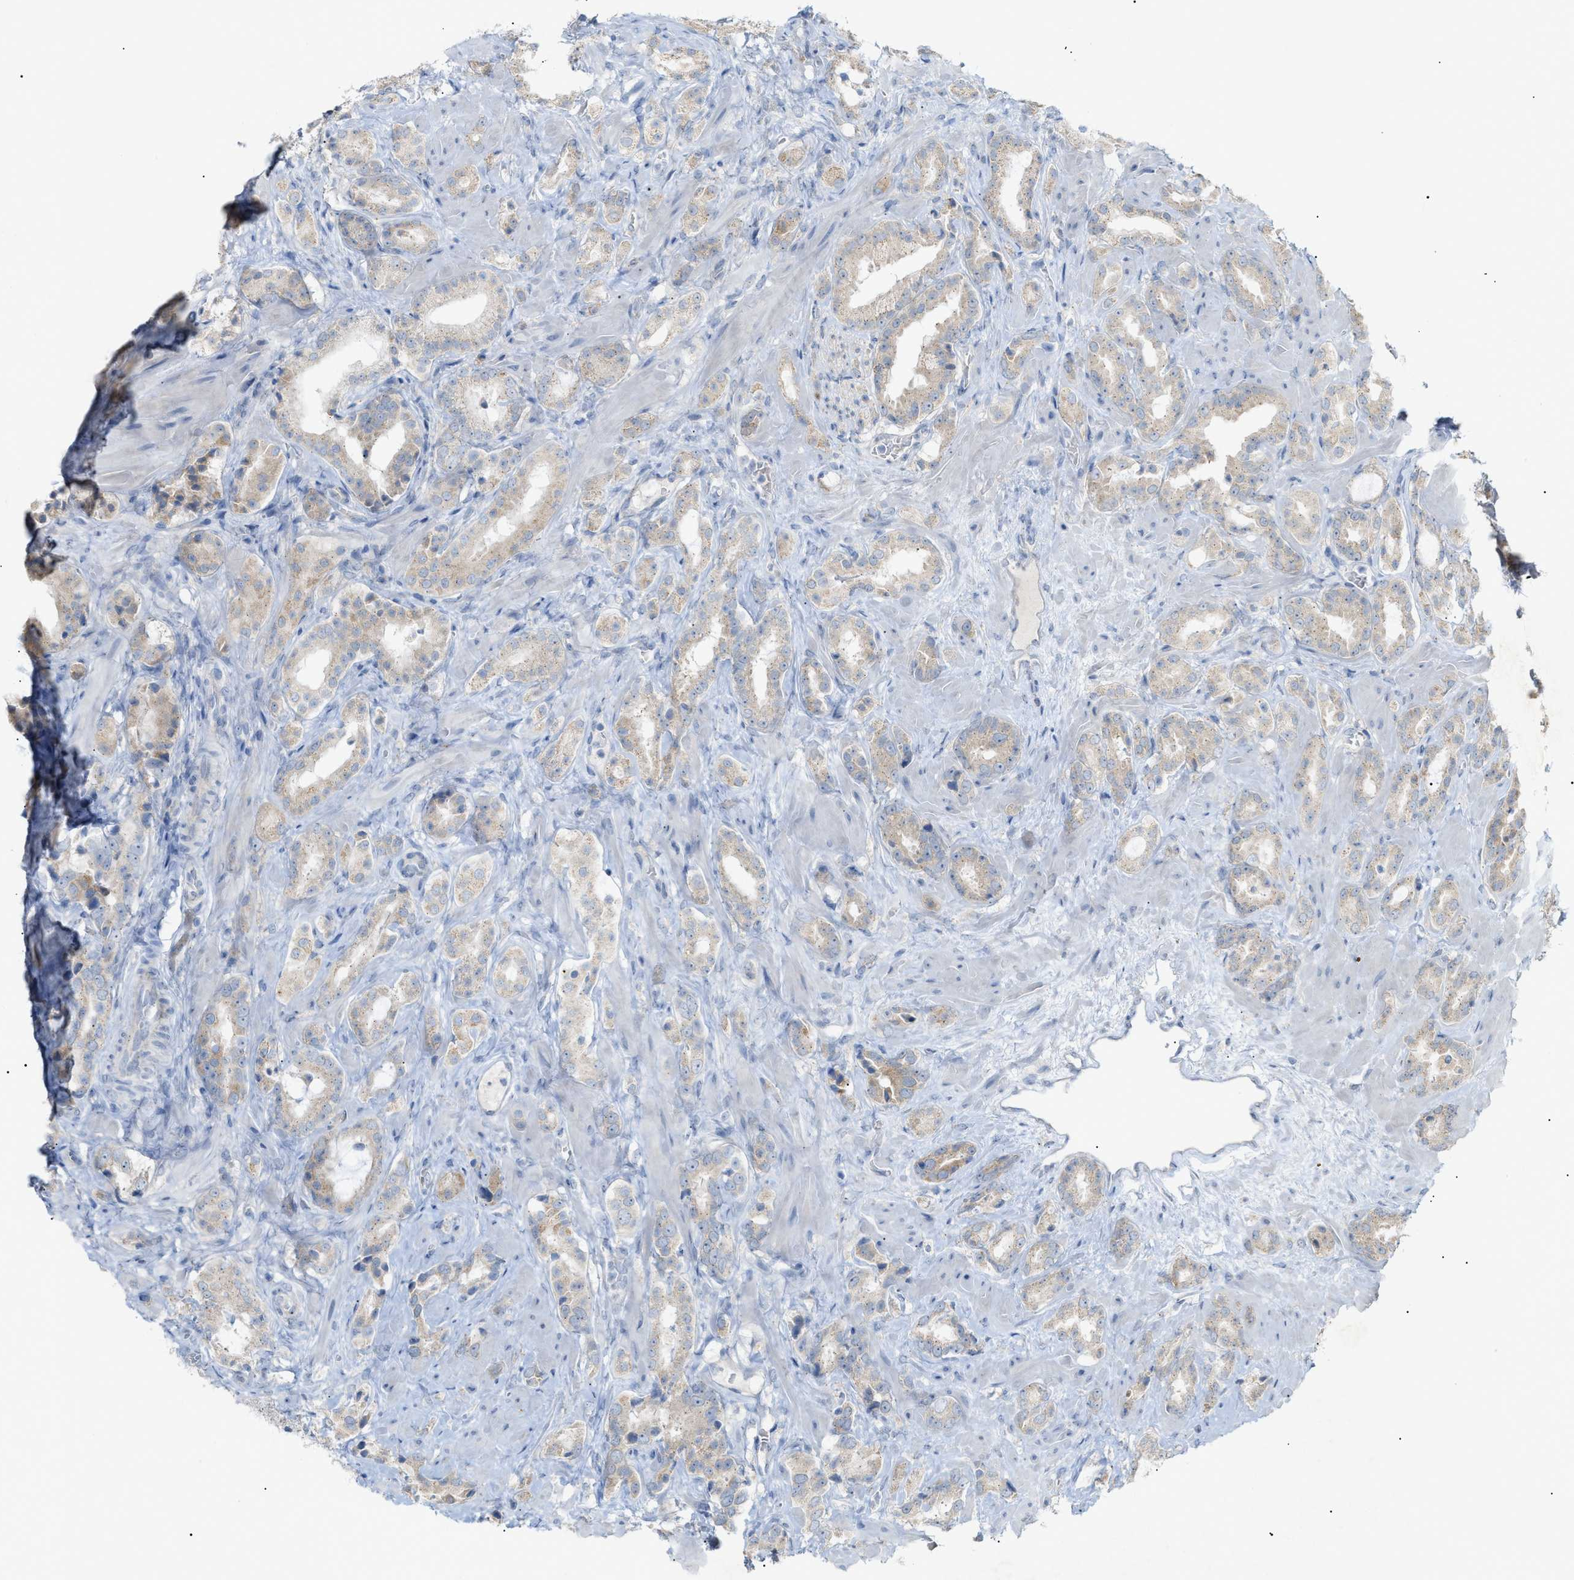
{"staining": {"intensity": "negative", "quantity": "none", "location": "none"}, "tissue": "prostate cancer", "cell_type": "Tumor cells", "image_type": "cancer", "snomed": [{"axis": "morphology", "description": "Adenocarcinoma, High grade"}, {"axis": "topography", "description": "Prostate"}], "caption": "The immunohistochemistry (IHC) image has no significant expression in tumor cells of prostate cancer tissue.", "gene": "SLC25A31", "patient": {"sex": "male", "age": 64}}